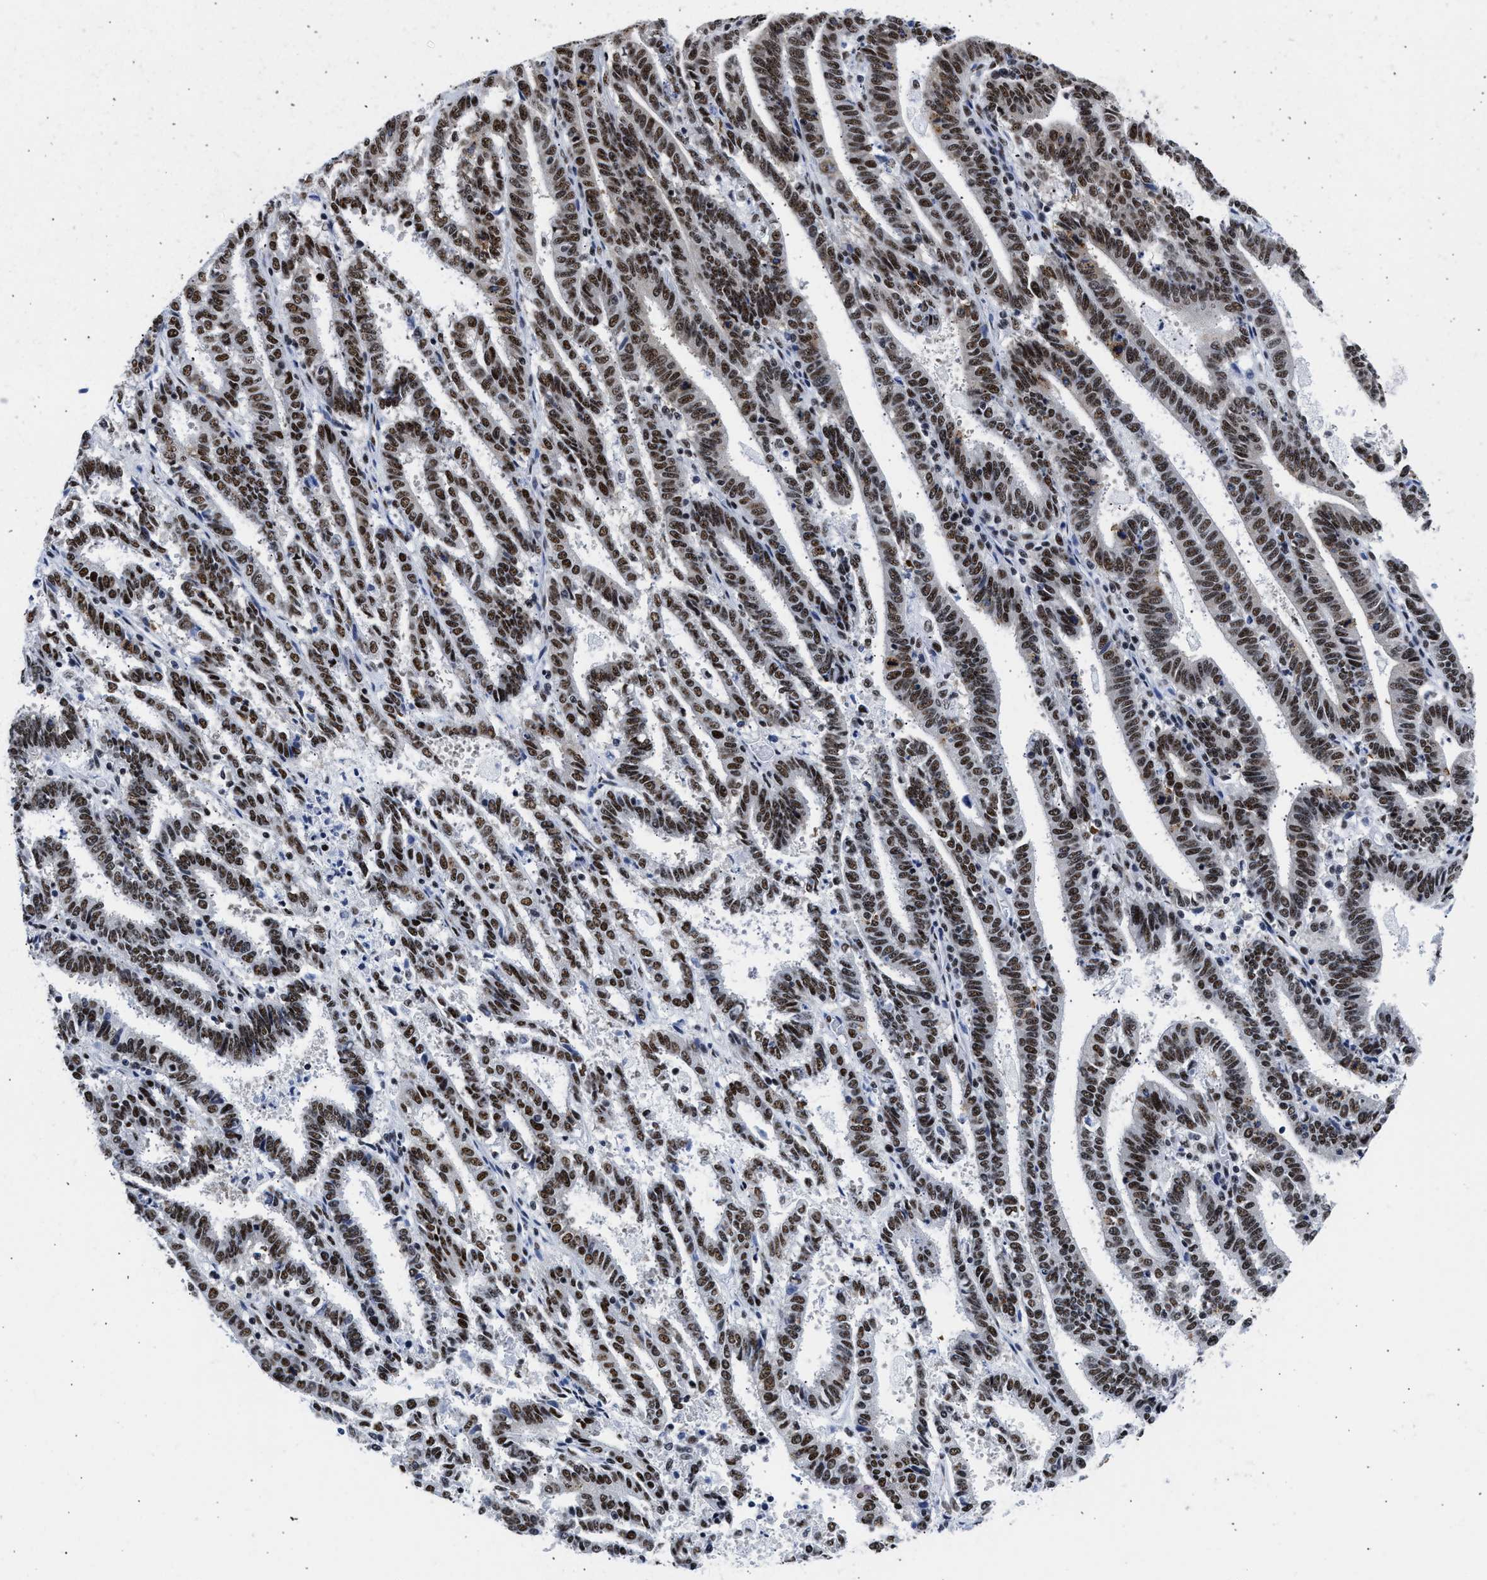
{"staining": {"intensity": "strong", "quantity": ">75%", "location": "nuclear"}, "tissue": "endometrial cancer", "cell_type": "Tumor cells", "image_type": "cancer", "snomed": [{"axis": "morphology", "description": "Adenocarcinoma, NOS"}, {"axis": "topography", "description": "Uterus"}], "caption": "Endometrial cancer stained with immunohistochemistry demonstrates strong nuclear staining in approximately >75% of tumor cells.", "gene": "RBM8A", "patient": {"sex": "female", "age": 83}}